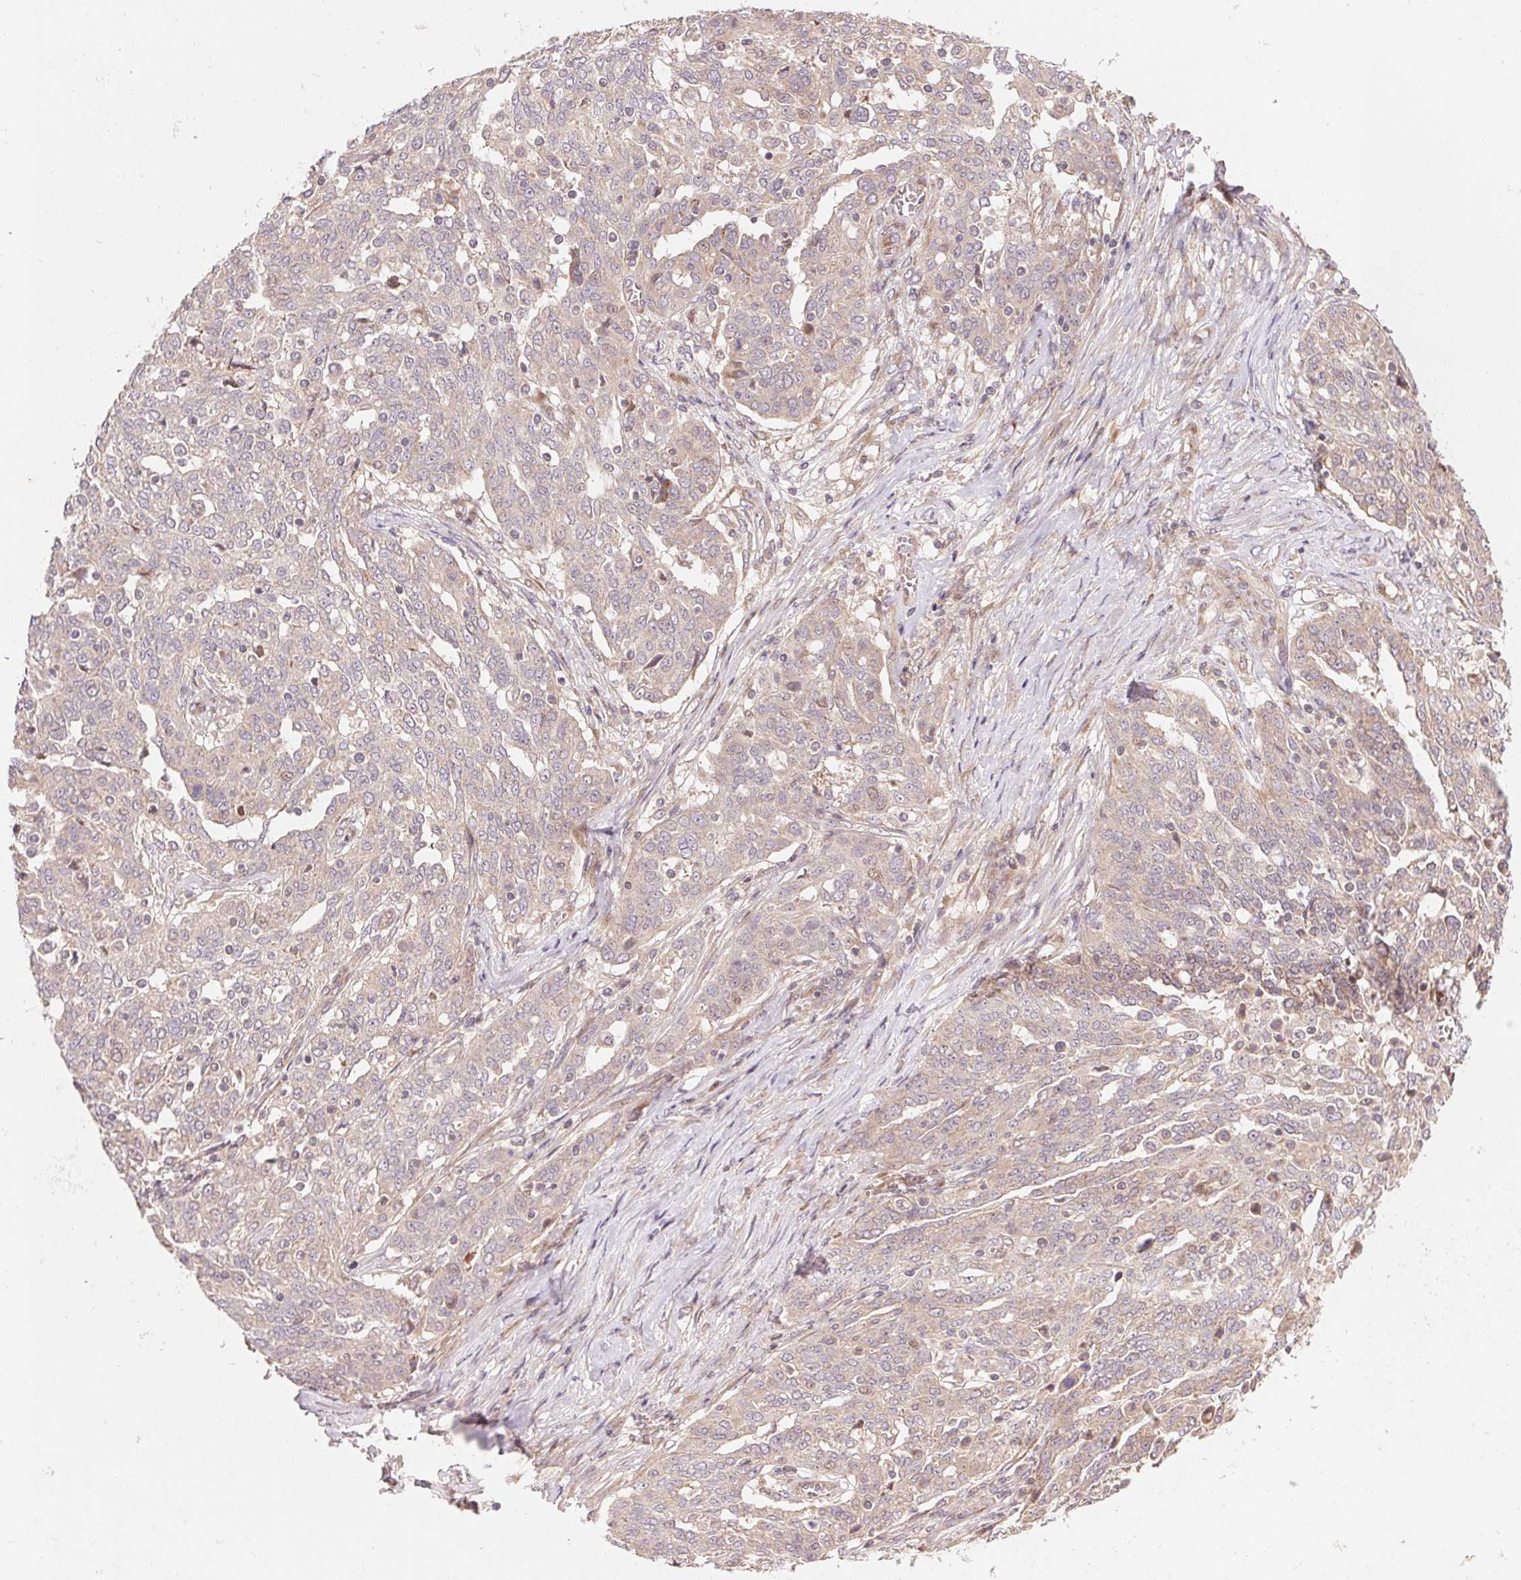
{"staining": {"intensity": "weak", "quantity": "25%-75%", "location": "cytoplasmic/membranous"}, "tissue": "ovarian cancer", "cell_type": "Tumor cells", "image_type": "cancer", "snomed": [{"axis": "morphology", "description": "Cystadenocarcinoma, serous, NOS"}, {"axis": "topography", "description": "Ovary"}], "caption": "Immunohistochemistry micrograph of neoplastic tissue: human ovarian cancer (serous cystadenocarcinoma) stained using immunohistochemistry (IHC) demonstrates low levels of weak protein expression localized specifically in the cytoplasmic/membranous of tumor cells, appearing as a cytoplasmic/membranous brown color.", "gene": "TNIP2", "patient": {"sex": "female", "age": 67}}